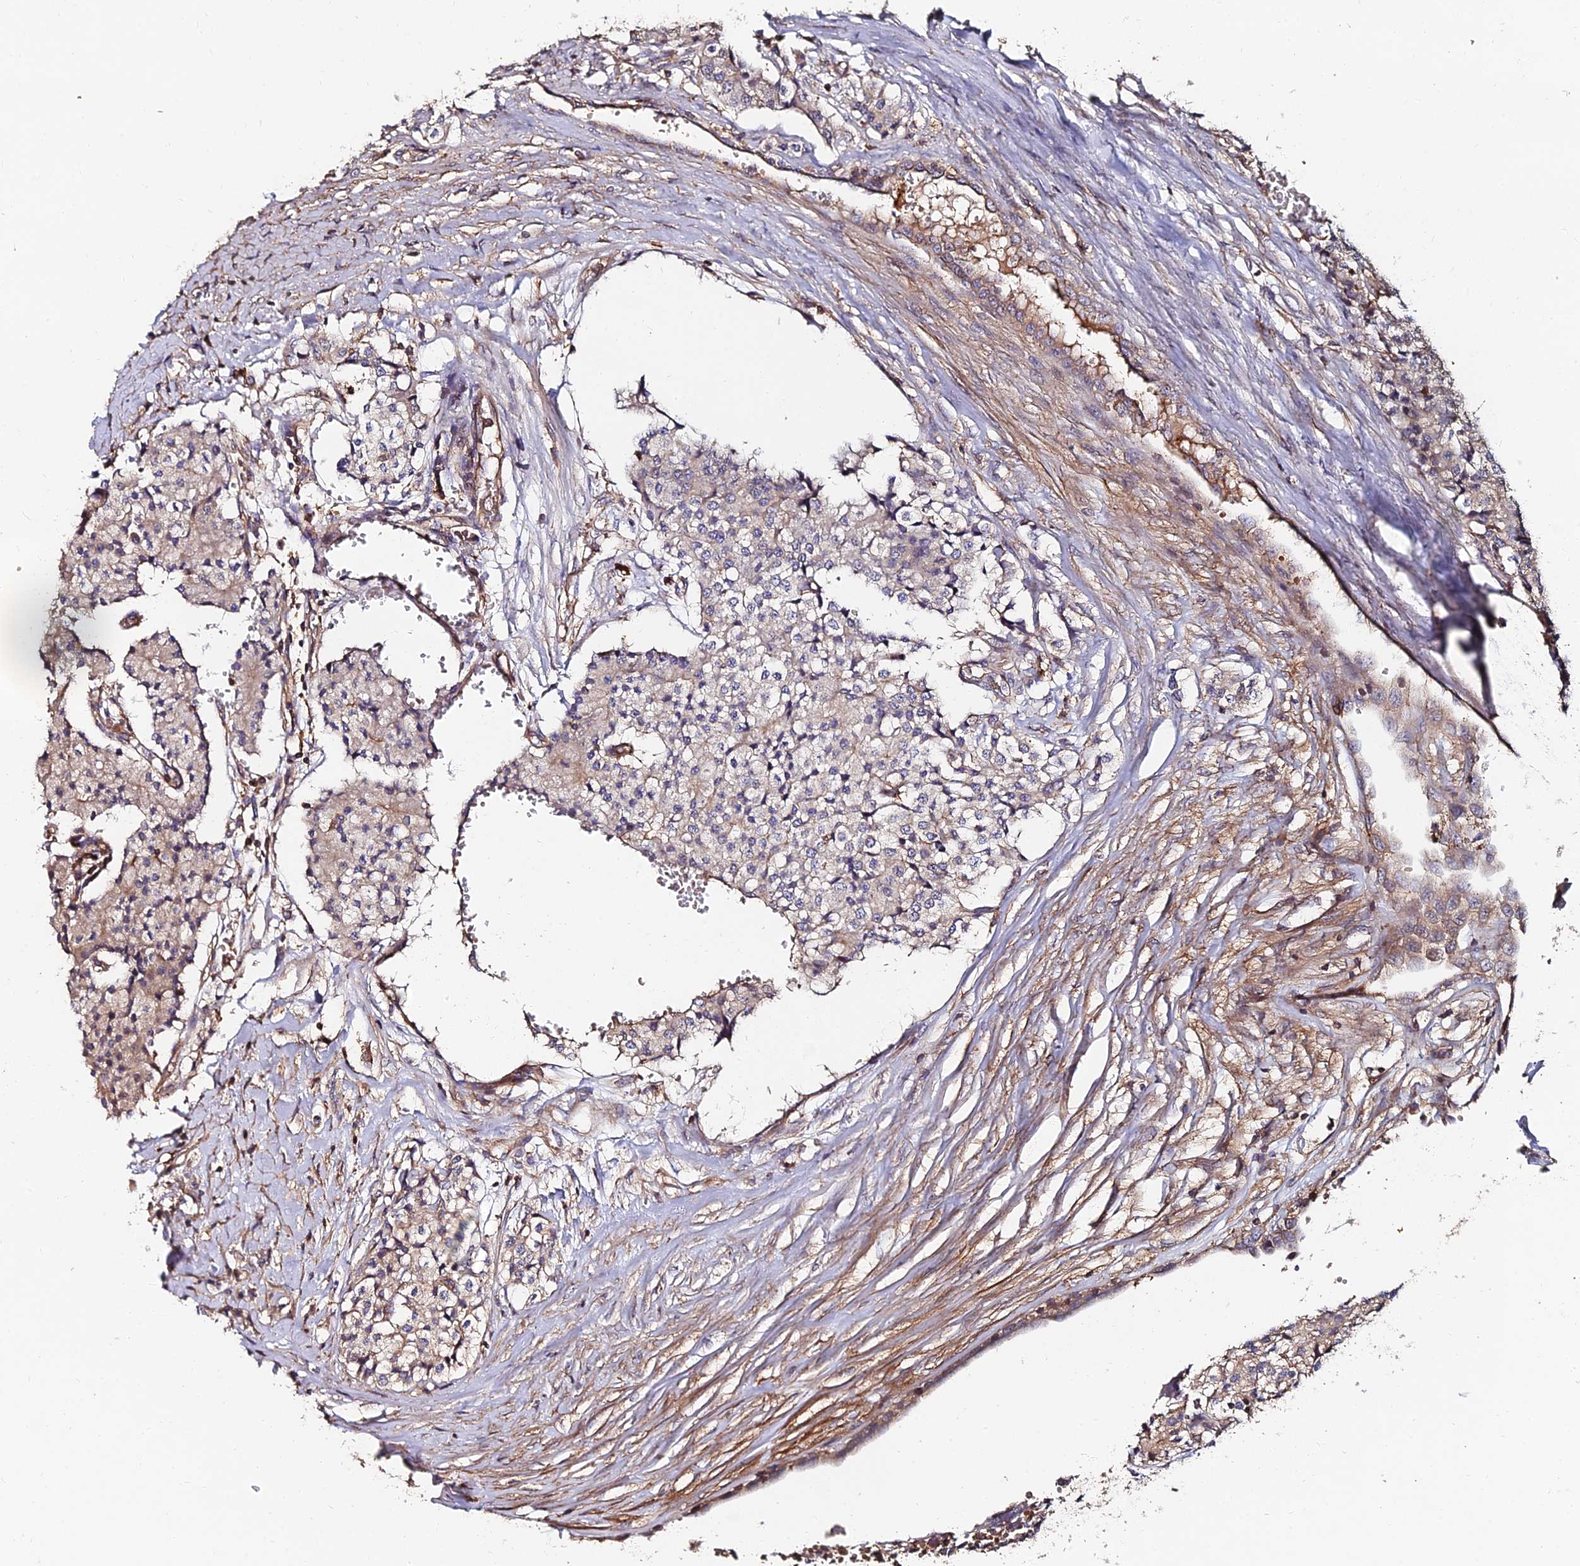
{"staining": {"intensity": "weak", "quantity": "25%-75%", "location": "cytoplasmic/membranous"}, "tissue": "carcinoid", "cell_type": "Tumor cells", "image_type": "cancer", "snomed": [{"axis": "morphology", "description": "Carcinoid, malignant, NOS"}, {"axis": "topography", "description": "Colon"}], "caption": "A brown stain shows weak cytoplasmic/membranous expression of a protein in carcinoid tumor cells.", "gene": "EXT1", "patient": {"sex": "female", "age": 52}}